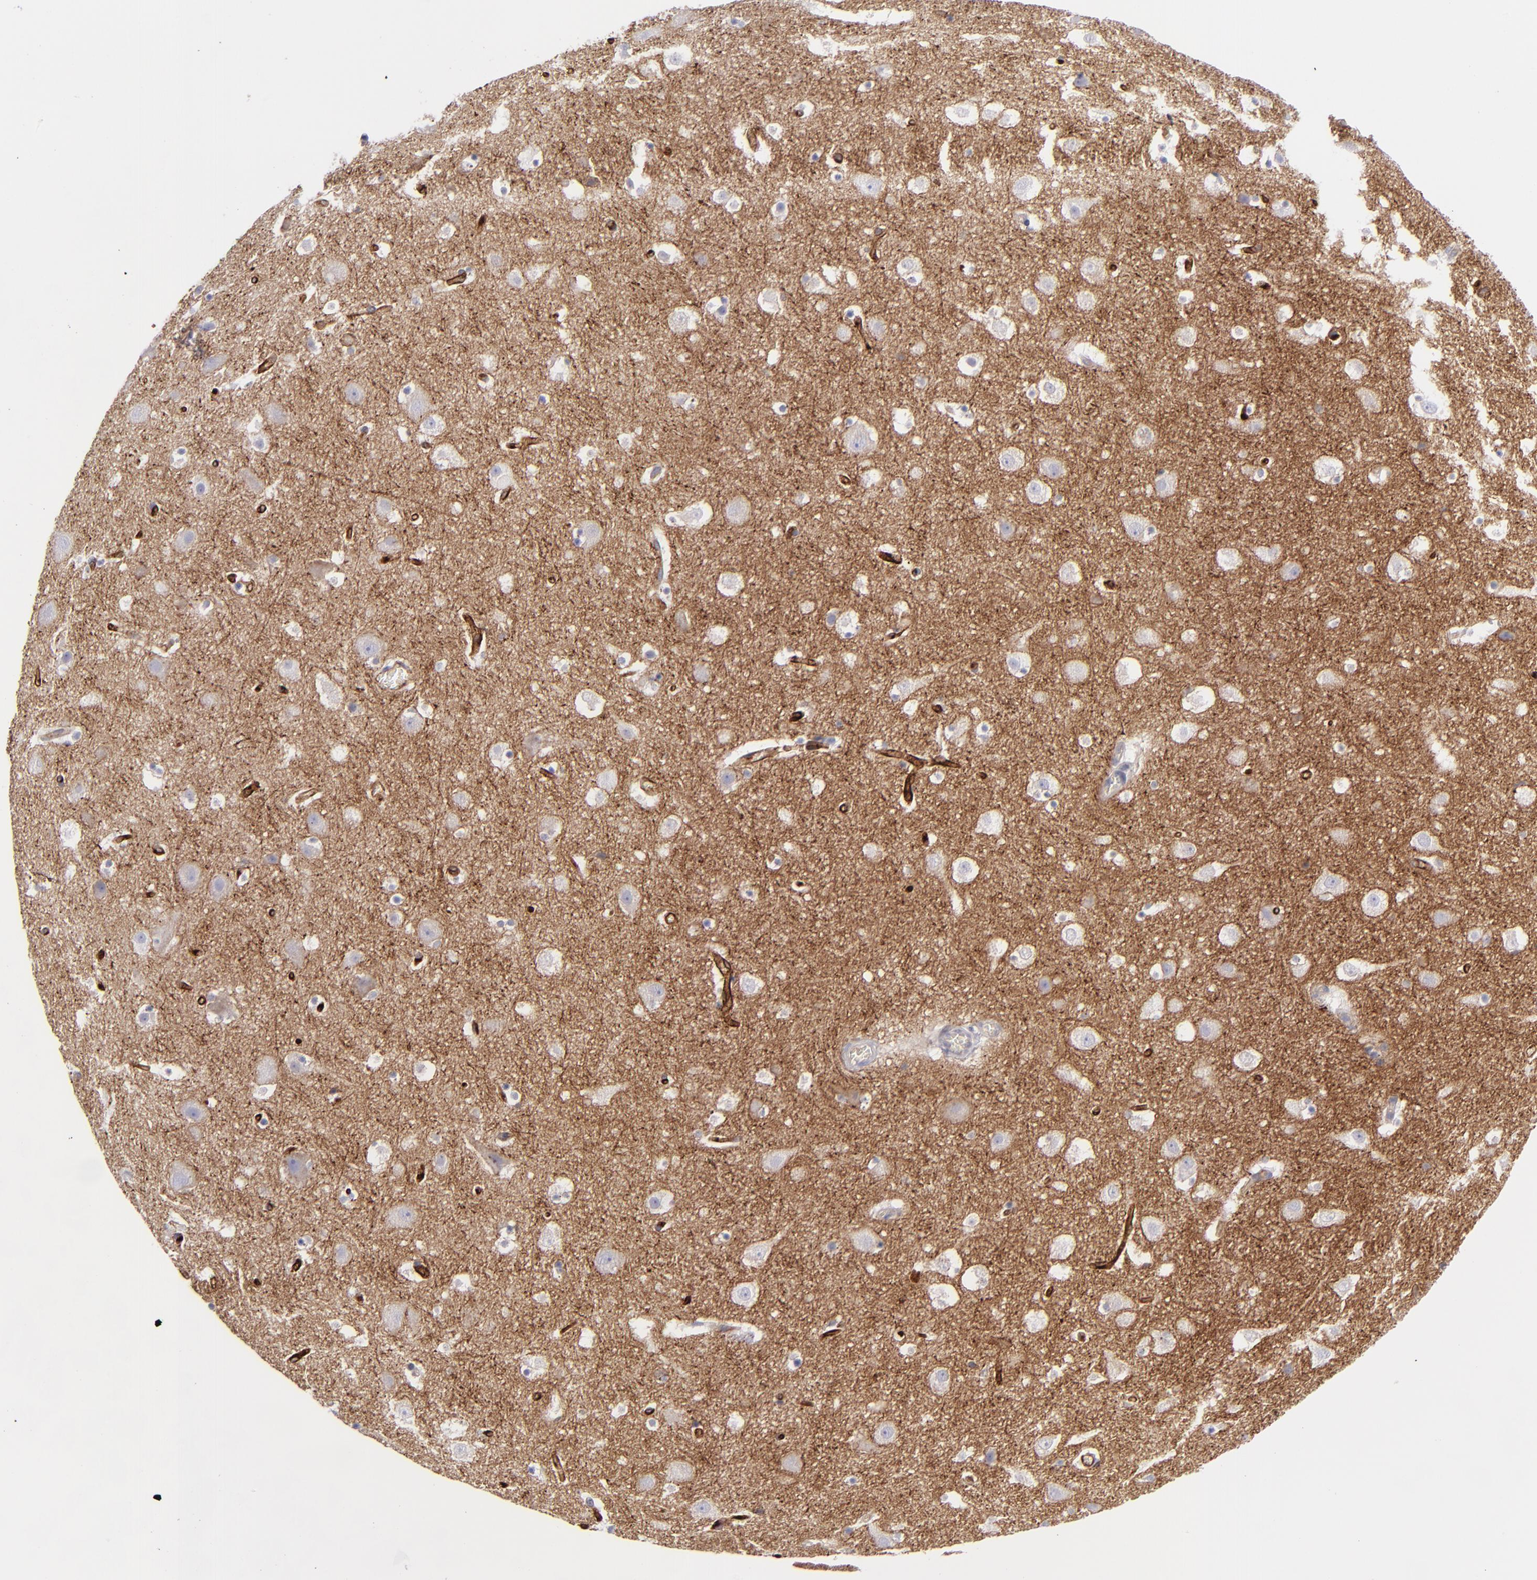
{"staining": {"intensity": "strong", "quantity": ">75%", "location": "cytoplasmic/membranous"}, "tissue": "cerebral cortex", "cell_type": "Endothelial cells", "image_type": "normal", "snomed": [{"axis": "morphology", "description": "Normal tissue, NOS"}, {"axis": "topography", "description": "Cerebral cortex"}], "caption": "A micrograph of cerebral cortex stained for a protein reveals strong cytoplasmic/membranous brown staining in endothelial cells.", "gene": "BSG", "patient": {"sex": "male", "age": 45}}